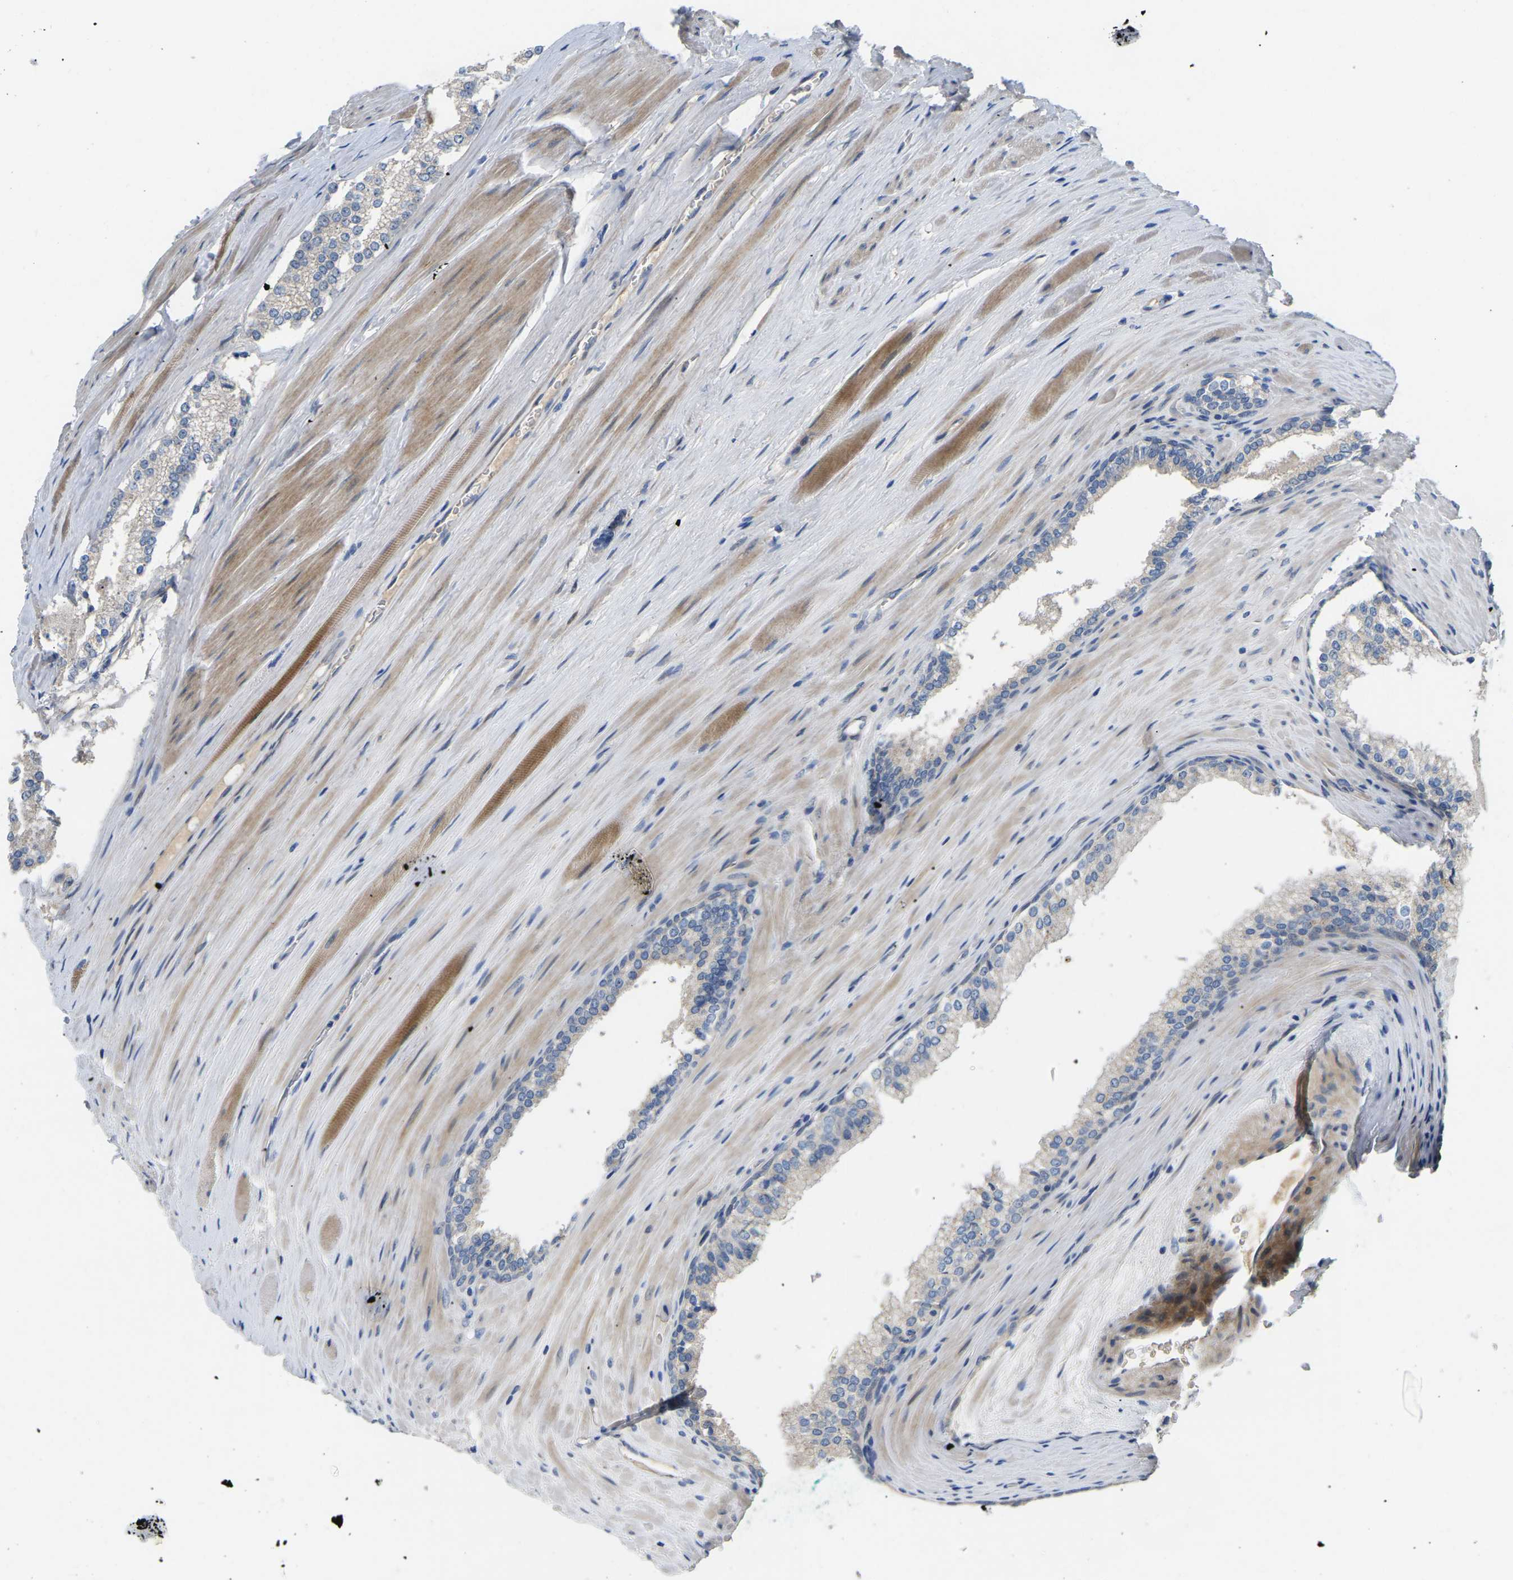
{"staining": {"intensity": "negative", "quantity": "none", "location": "none"}, "tissue": "prostate cancer", "cell_type": "Tumor cells", "image_type": "cancer", "snomed": [{"axis": "morphology", "description": "Adenocarcinoma, Low grade"}, {"axis": "topography", "description": "Prostate"}], "caption": "An immunohistochemistry photomicrograph of prostate cancer (adenocarcinoma (low-grade)) is shown. There is no staining in tumor cells of prostate cancer (adenocarcinoma (low-grade)). (Stains: DAB immunohistochemistry with hematoxylin counter stain, Microscopy: brightfield microscopy at high magnification).", "gene": "HIGD2B", "patient": {"sex": "male", "age": 70}}